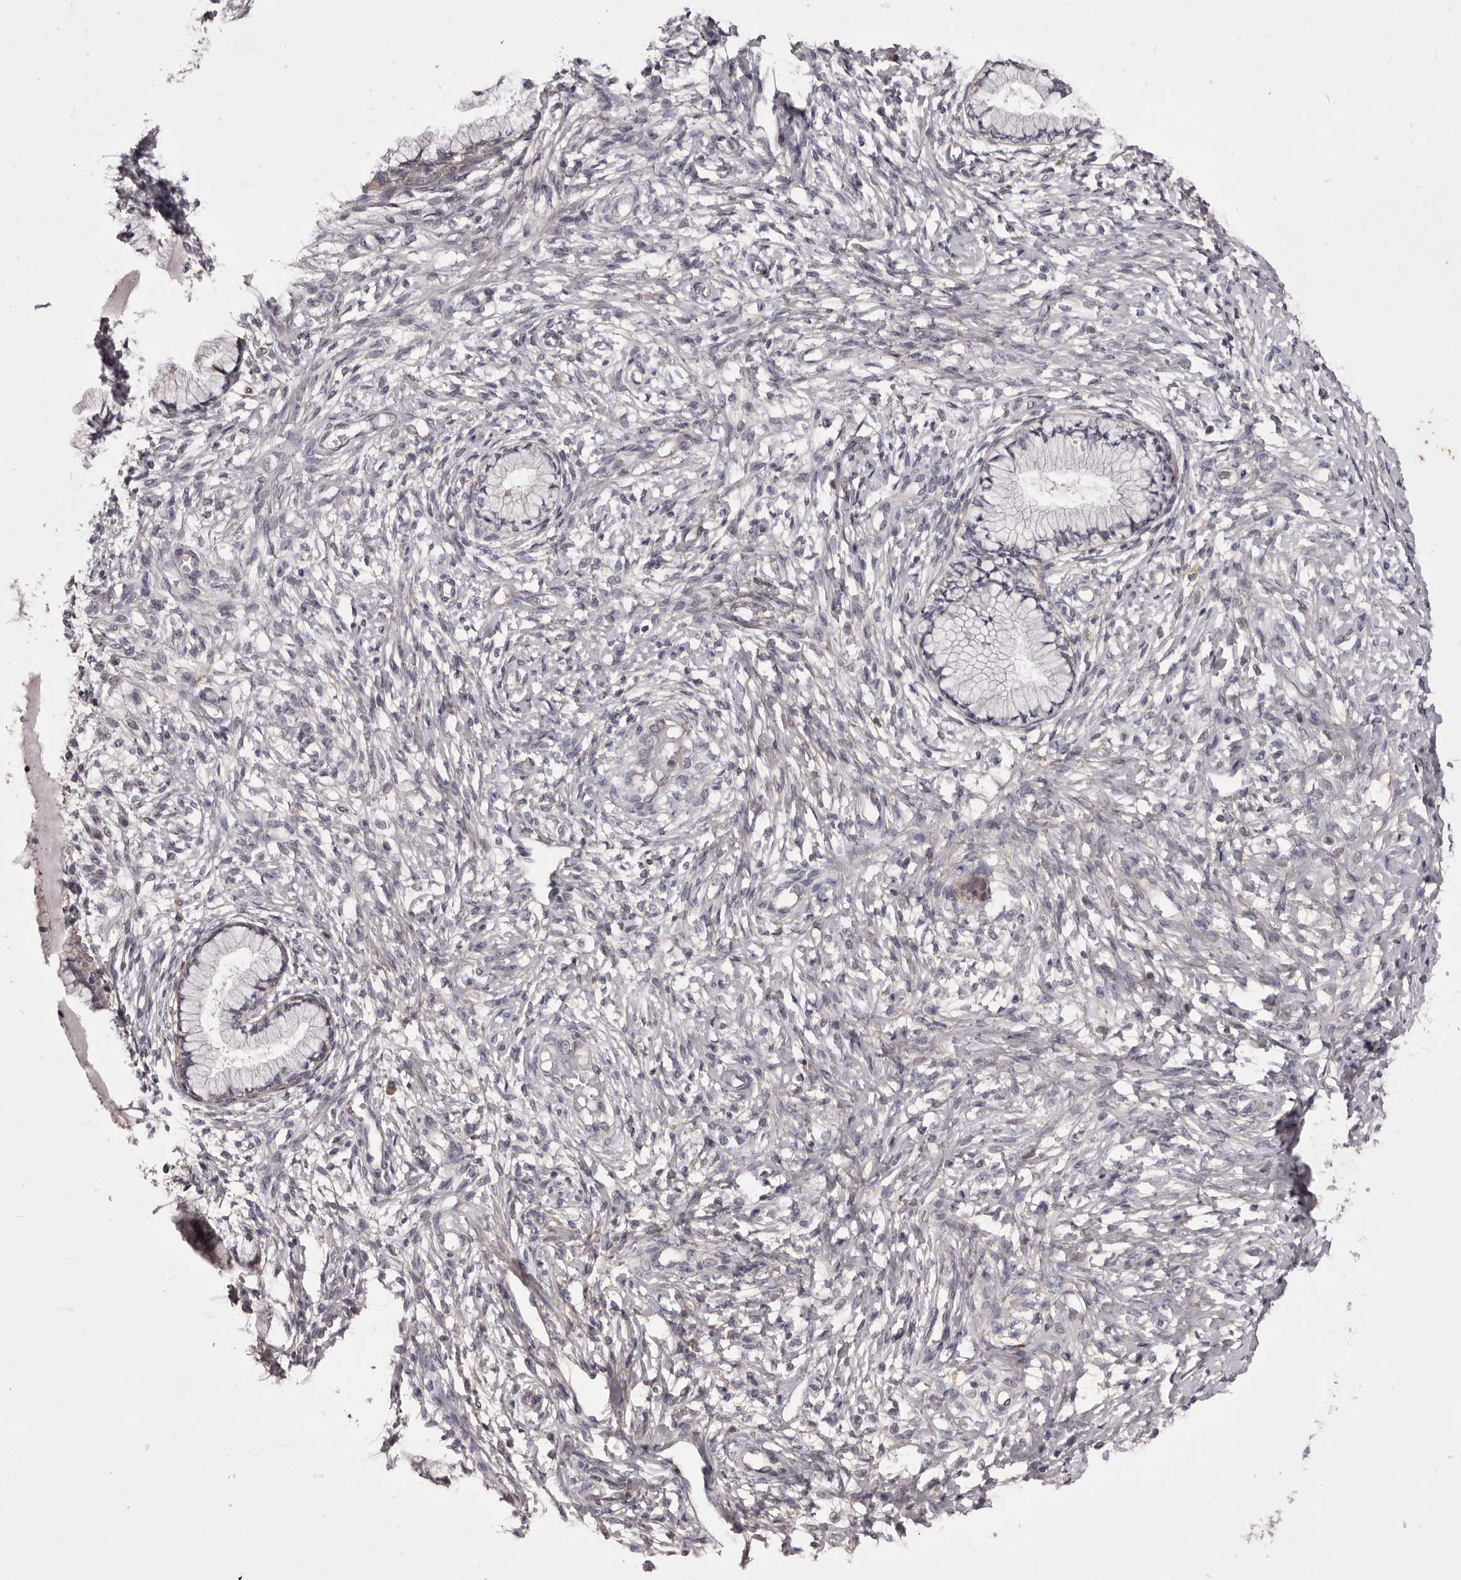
{"staining": {"intensity": "negative", "quantity": "none", "location": "none"}, "tissue": "cervix", "cell_type": "Glandular cells", "image_type": "normal", "snomed": [{"axis": "morphology", "description": "Normal tissue, NOS"}, {"axis": "topography", "description": "Cervix"}], "caption": "This is a histopathology image of immunohistochemistry (IHC) staining of unremarkable cervix, which shows no staining in glandular cells. Nuclei are stained in blue.", "gene": "PNRC1", "patient": {"sex": "female", "age": 36}}